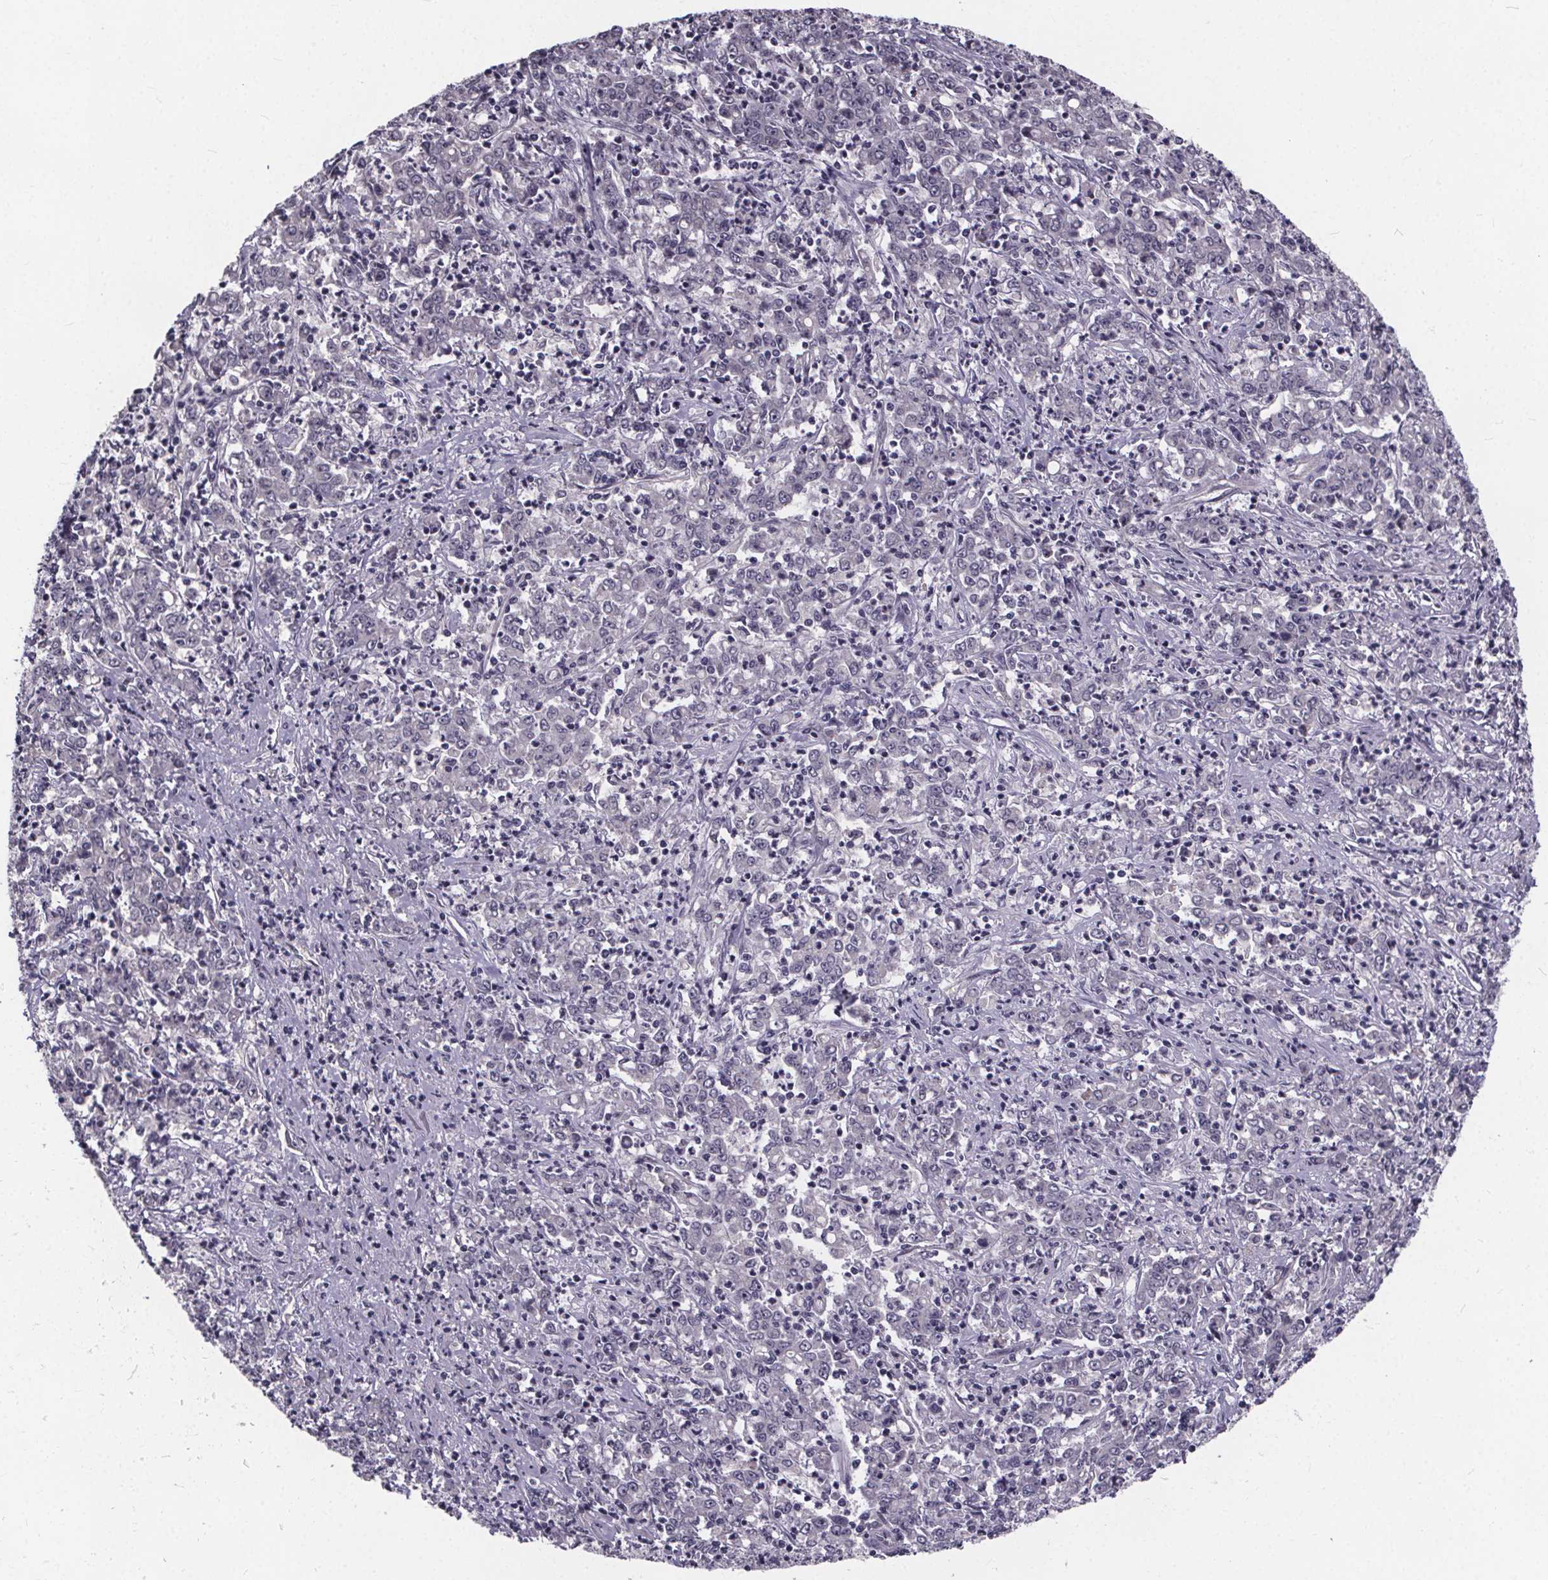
{"staining": {"intensity": "negative", "quantity": "none", "location": "none"}, "tissue": "stomach cancer", "cell_type": "Tumor cells", "image_type": "cancer", "snomed": [{"axis": "morphology", "description": "Adenocarcinoma, NOS"}, {"axis": "topography", "description": "Stomach, lower"}], "caption": "Stomach cancer (adenocarcinoma) stained for a protein using immunohistochemistry (IHC) reveals no positivity tumor cells.", "gene": "FAM181B", "patient": {"sex": "female", "age": 71}}